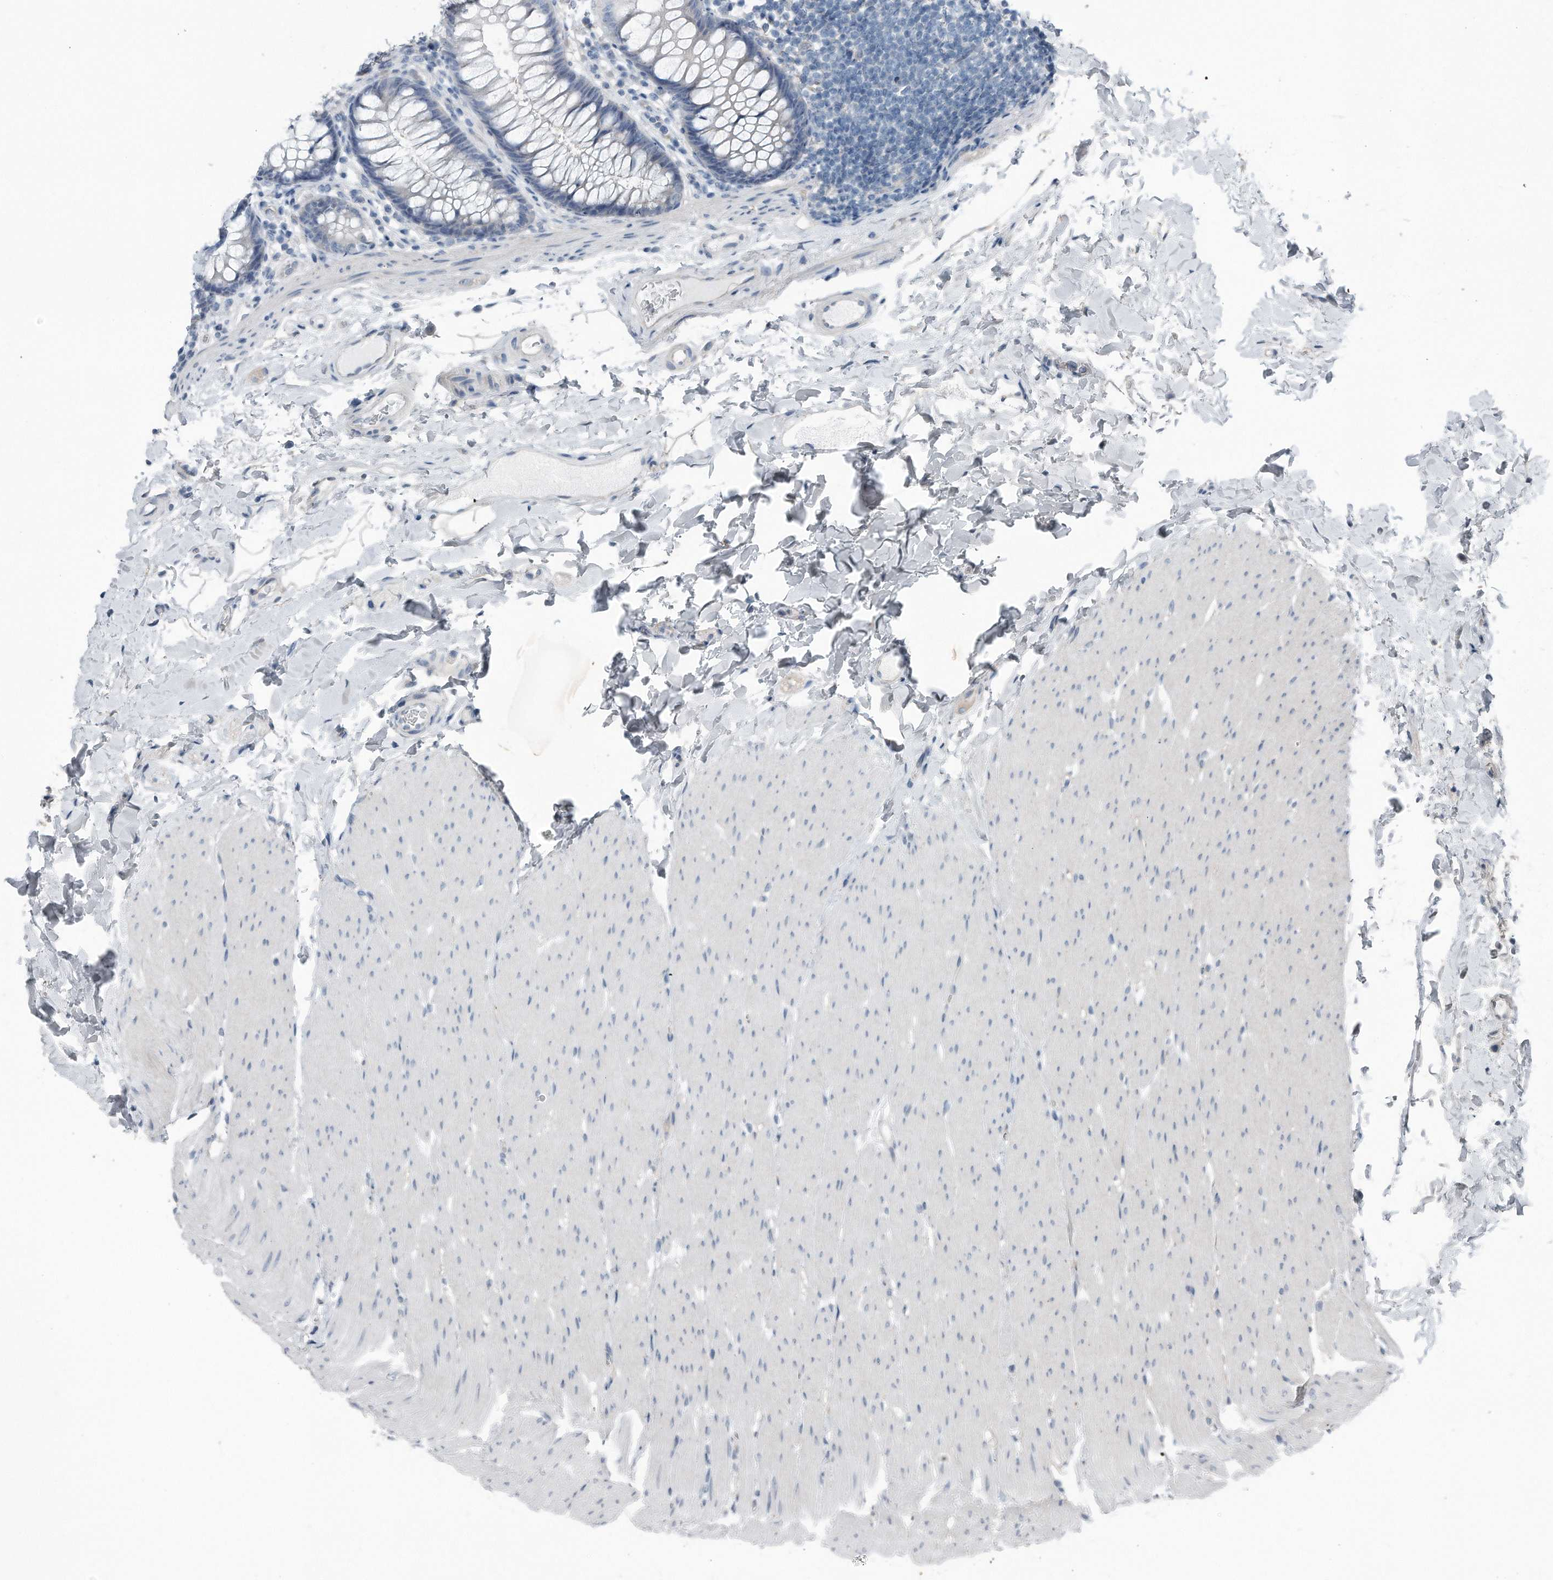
{"staining": {"intensity": "negative", "quantity": "none", "location": "none"}, "tissue": "colon", "cell_type": "Endothelial cells", "image_type": "normal", "snomed": [{"axis": "morphology", "description": "Normal tissue, NOS"}, {"axis": "topography", "description": "Colon"}], "caption": "A high-resolution photomicrograph shows immunohistochemistry staining of unremarkable colon, which exhibits no significant staining in endothelial cells. (Stains: DAB (3,3'-diaminobenzidine) IHC with hematoxylin counter stain, Microscopy: brightfield microscopy at high magnification).", "gene": "YRDC", "patient": {"sex": "female", "age": 62}}